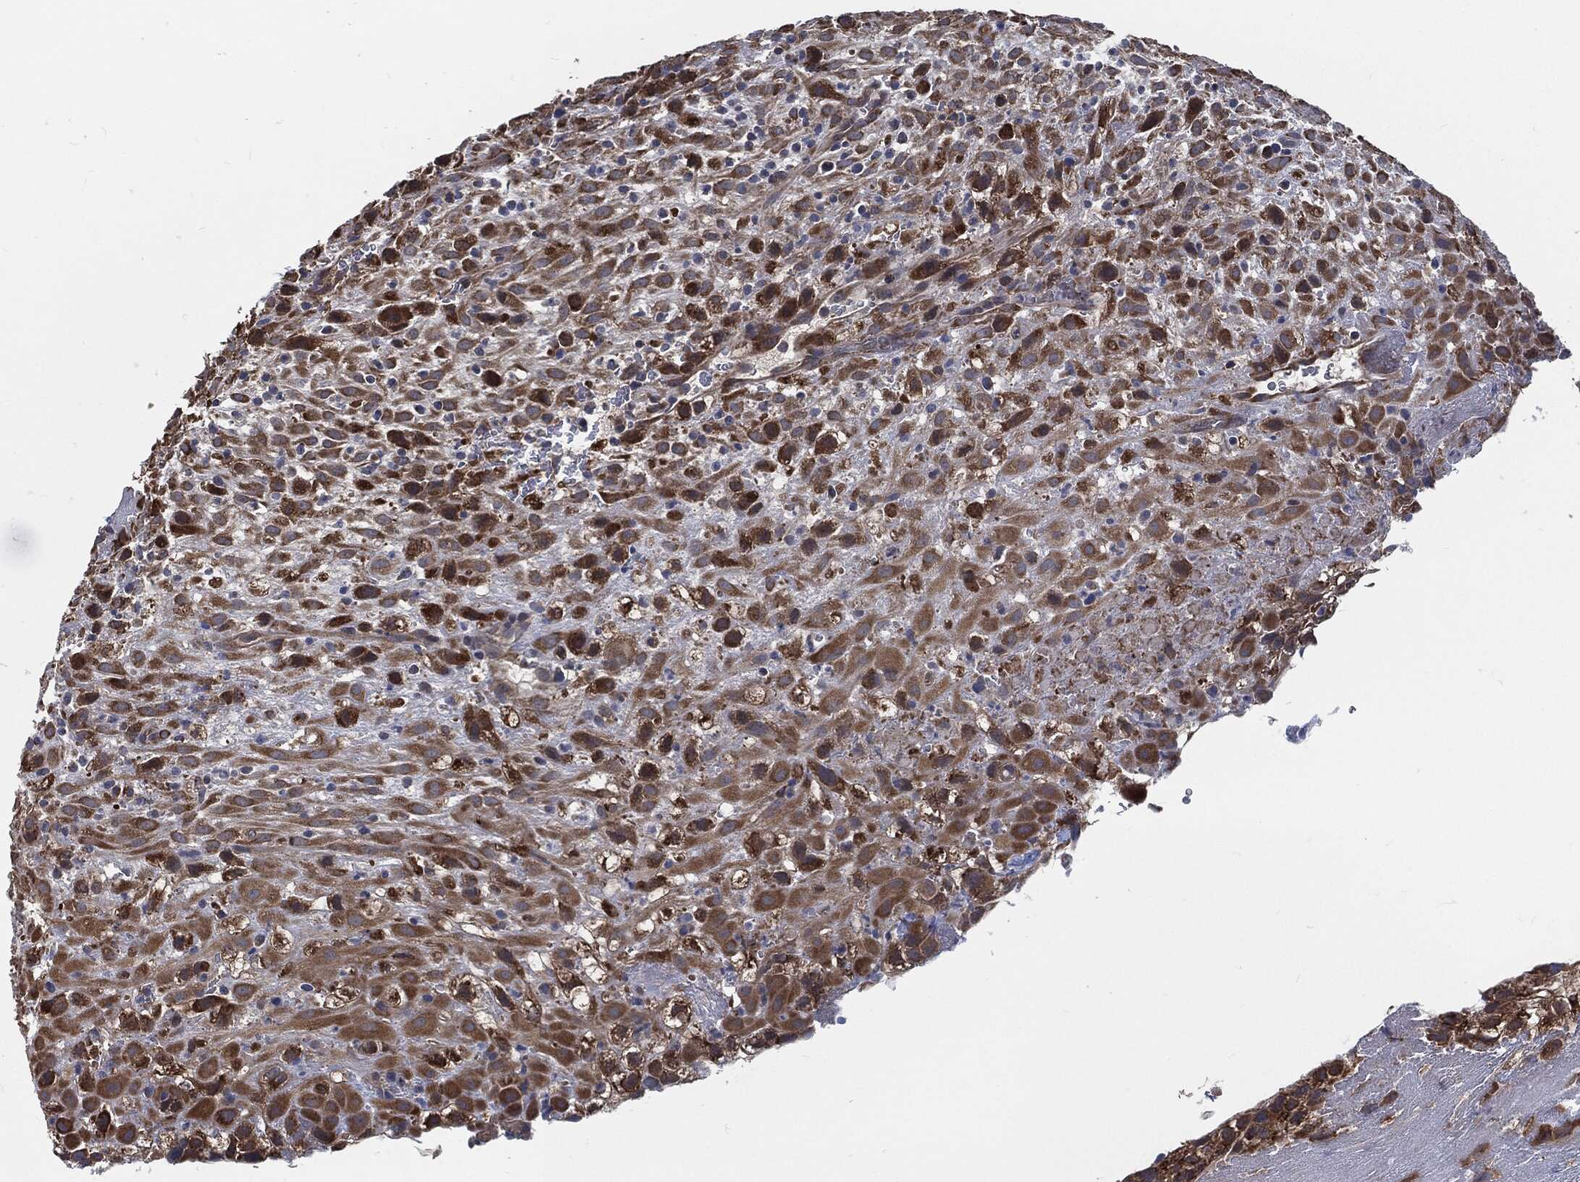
{"staining": {"intensity": "moderate", "quantity": "25%-75%", "location": "cytoplasmic/membranous"}, "tissue": "placenta", "cell_type": "Decidual cells", "image_type": "normal", "snomed": [{"axis": "morphology", "description": "Normal tissue, NOS"}, {"axis": "topography", "description": "Placenta"}], "caption": "A brown stain highlights moderate cytoplasmic/membranous positivity of a protein in decidual cells of unremarkable human placenta.", "gene": "PRDX4", "patient": {"sex": "female", "age": 19}}